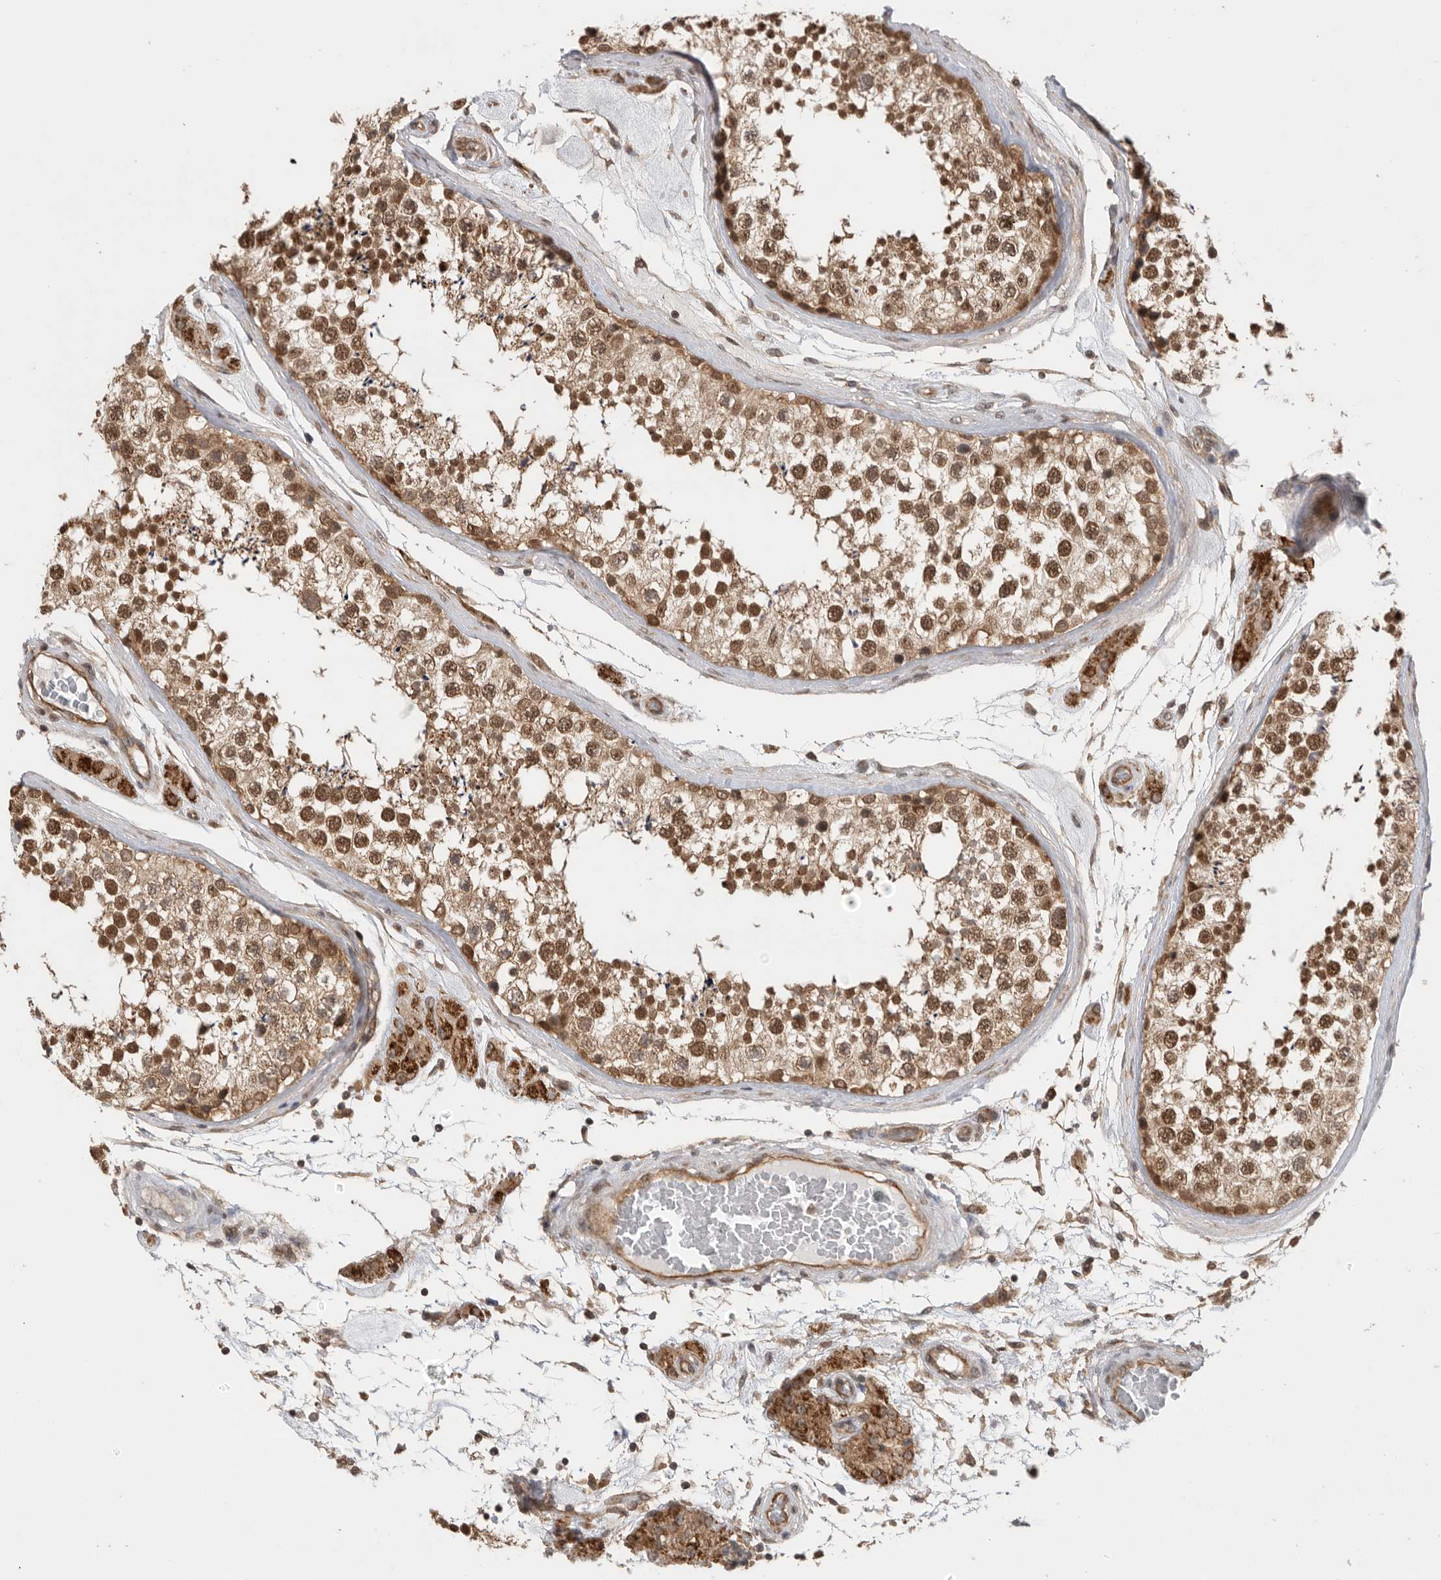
{"staining": {"intensity": "strong", "quantity": ">75%", "location": "cytoplasmic/membranous,nuclear"}, "tissue": "testis", "cell_type": "Cells in seminiferous ducts", "image_type": "normal", "snomed": [{"axis": "morphology", "description": "Normal tissue, NOS"}, {"axis": "topography", "description": "Testis"}], "caption": "This image shows immunohistochemistry (IHC) staining of normal testis, with high strong cytoplasmic/membranous,nuclear positivity in about >75% of cells in seminiferous ducts.", "gene": "VPS50", "patient": {"sex": "male", "age": 46}}